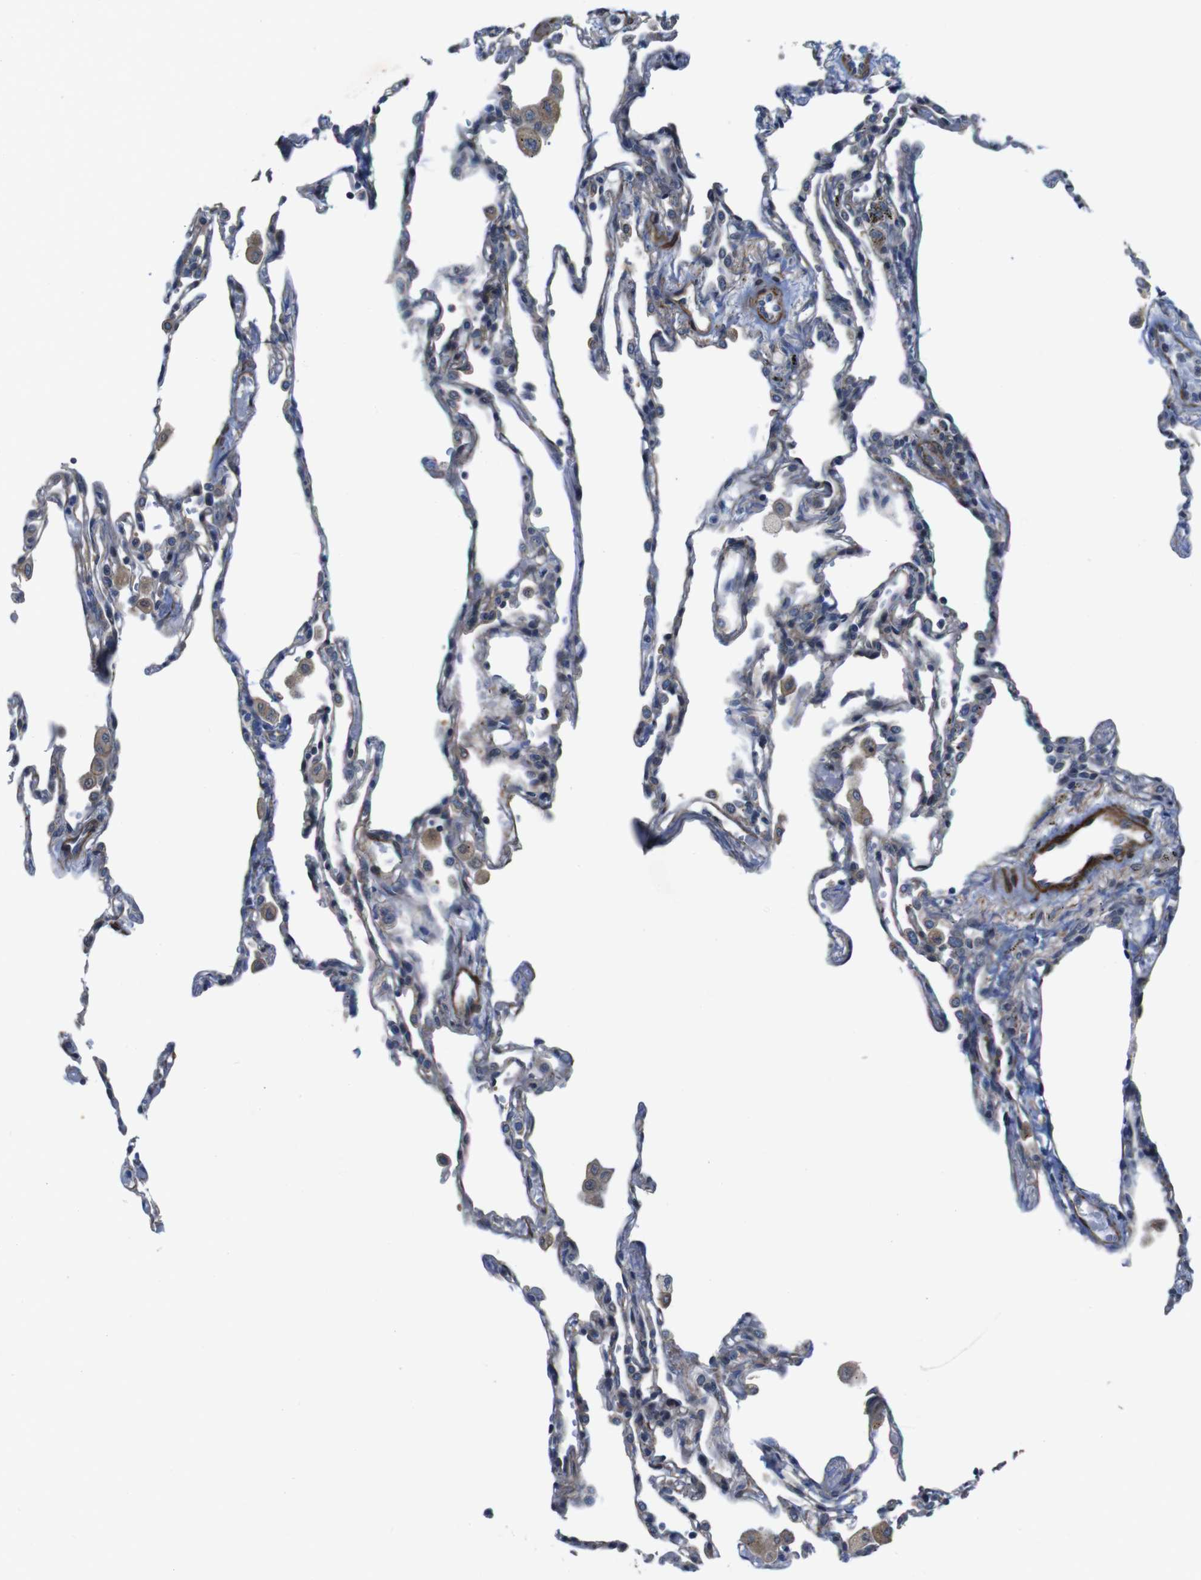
{"staining": {"intensity": "weak", "quantity": "<25%", "location": "cytoplasmic/membranous"}, "tissue": "lung", "cell_type": "Alveolar cells", "image_type": "normal", "snomed": [{"axis": "morphology", "description": "Normal tissue, NOS"}, {"axis": "topography", "description": "Lung"}], "caption": "Immunohistochemical staining of normal lung reveals no significant positivity in alveolar cells. The staining was performed using DAB (3,3'-diaminobenzidine) to visualize the protein expression in brown, while the nuclei were stained in blue with hematoxylin (Magnification: 20x).", "gene": "GGT7", "patient": {"sex": "male", "age": 59}}